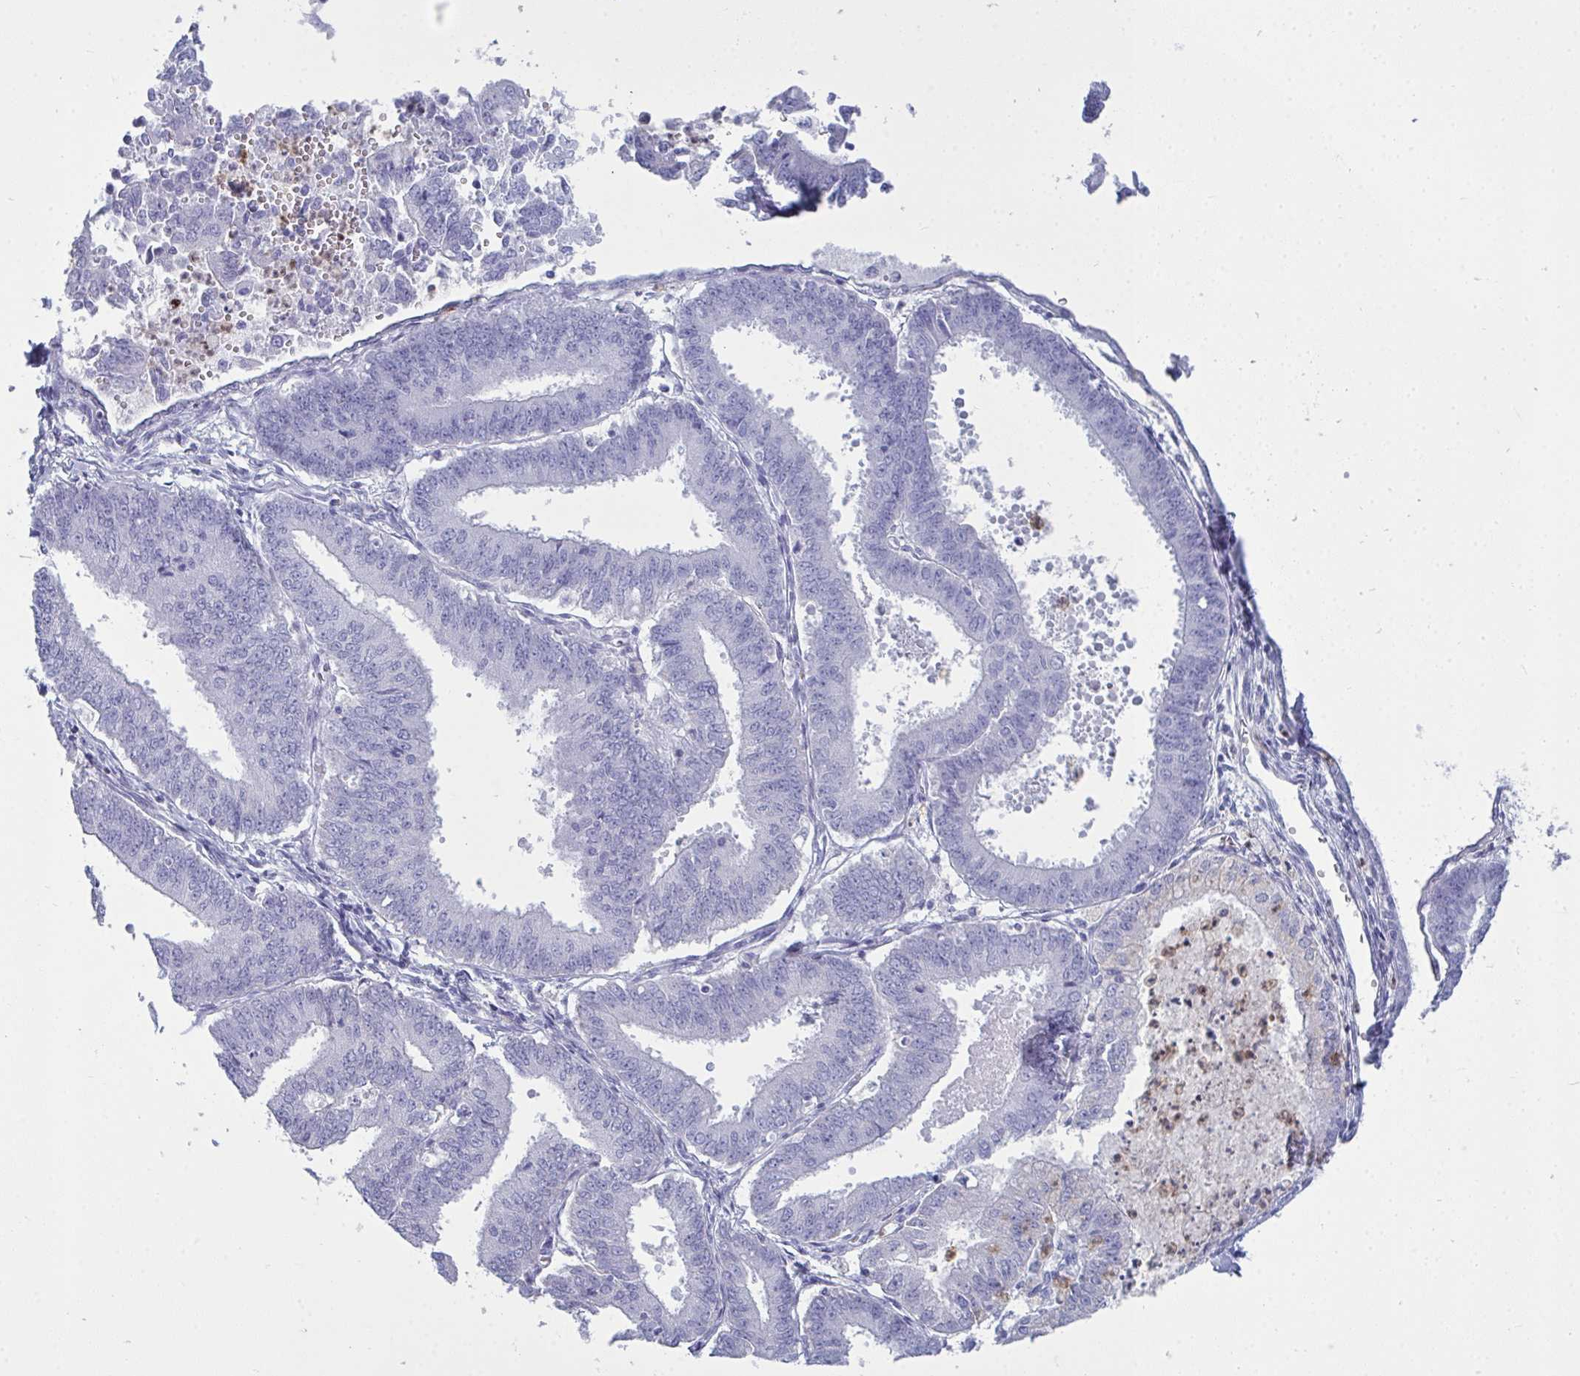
{"staining": {"intensity": "negative", "quantity": "none", "location": "none"}, "tissue": "endometrial cancer", "cell_type": "Tumor cells", "image_type": "cancer", "snomed": [{"axis": "morphology", "description": "Adenocarcinoma, NOS"}, {"axis": "topography", "description": "Endometrium"}], "caption": "Tumor cells show no significant protein positivity in endometrial cancer (adenocarcinoma).", "gene": "SERPINB10", "patient": {"sex": "female", "age": 73}}